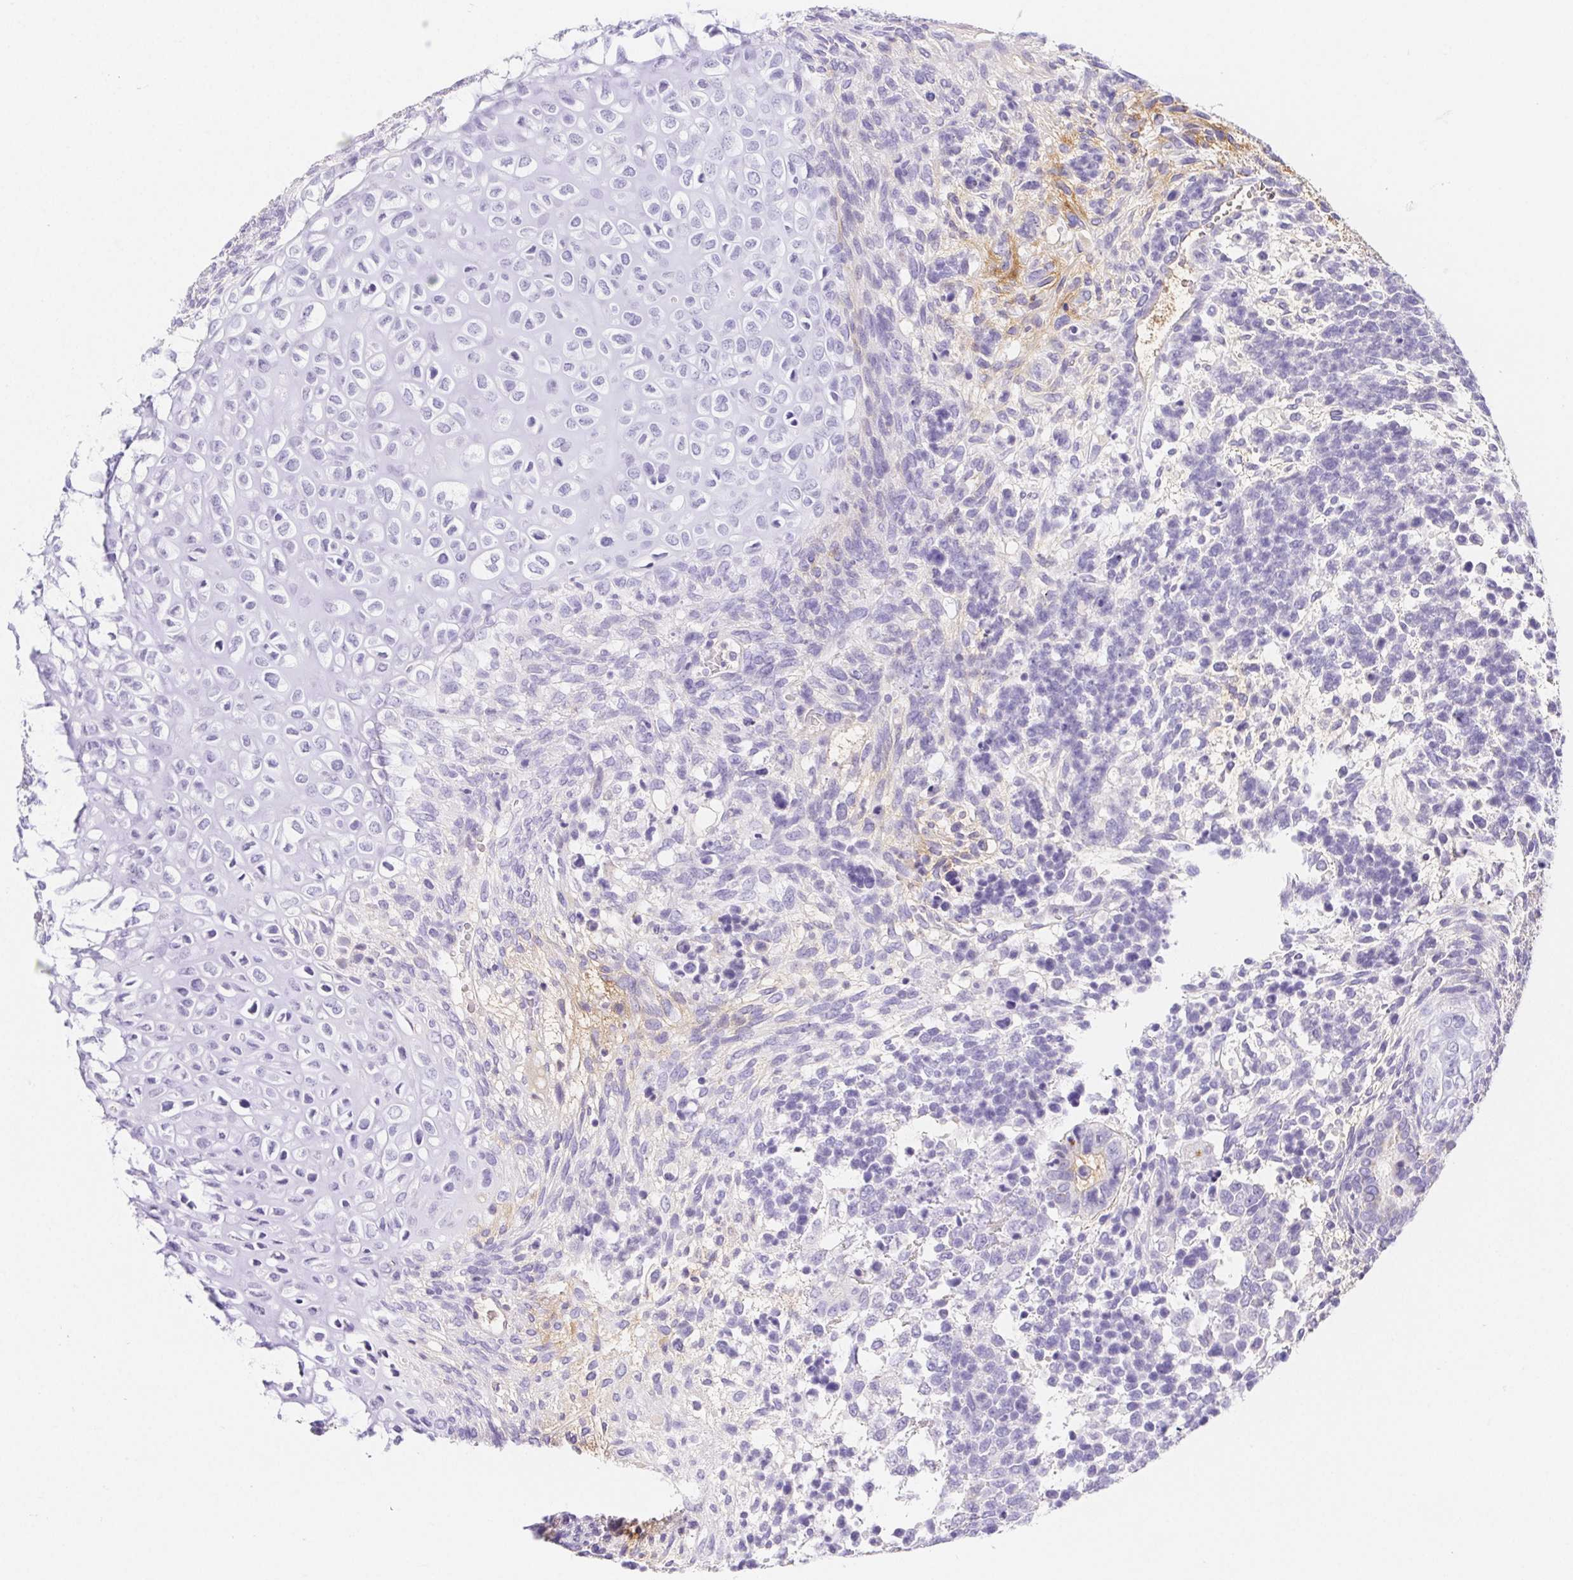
{"staining": {"intensity": "negative", "quantity": "none", "location": "none"}, "tissue": "testis cancer", "cell_type": "Tumor cells", "image_type": "cancer", "snomed": [{"axis": "morphology", "description": "Carcinoma, Embryonal, NOS"}, {"axis": "topography", "description": "Testis"}], "caption": "Testis cancer (embryonal carcinoma) was stained to show a protein in brown. There is no significant expression in tumor cells.", "gene": "ITIH2", "patient": {"sex": "male", "age": 23}}